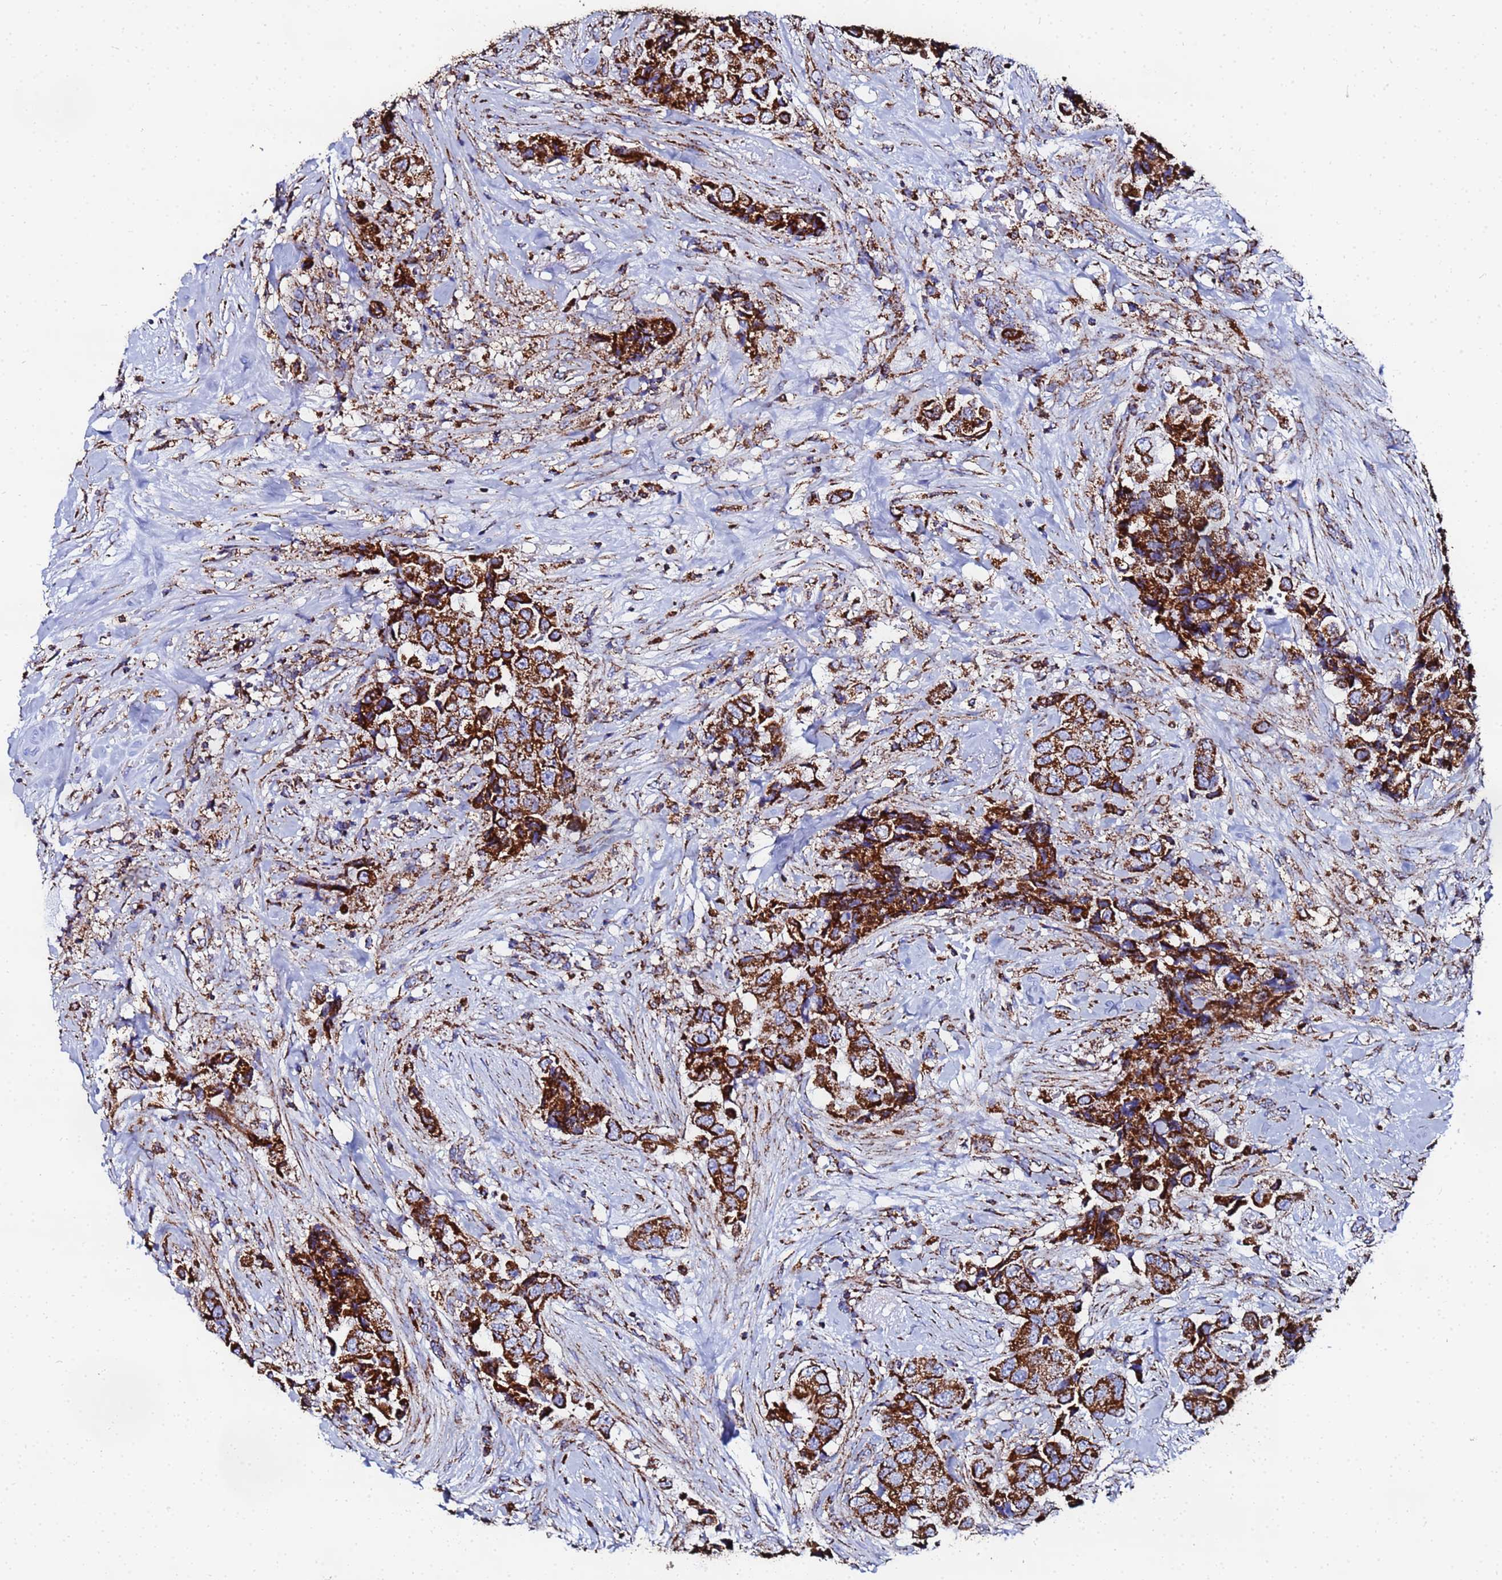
{"staining": {"intensity": "strong", "quantity": ">75%", "location": "cytoplasmic/membranous"}, "tissue": "breast cancer", "cell_type": "Tumor cells", "image_type": "cancer", "snomed": [{"axis": "morphology", "description": "Normal tissue, NOS"}, {"axis": "morphology", "description": "Duct carcinoma"}, {"axis": "topography", "description": "Breast"}], "caption": "Breast cancer (intraductal carcinoma) stained for a protein (brown) shows strong cytoplasmic/membranous positive positivity in approximately >75% of tumor cells.", "gene": "GLUD1", "patient": {"sex": "female", "age": 62}}